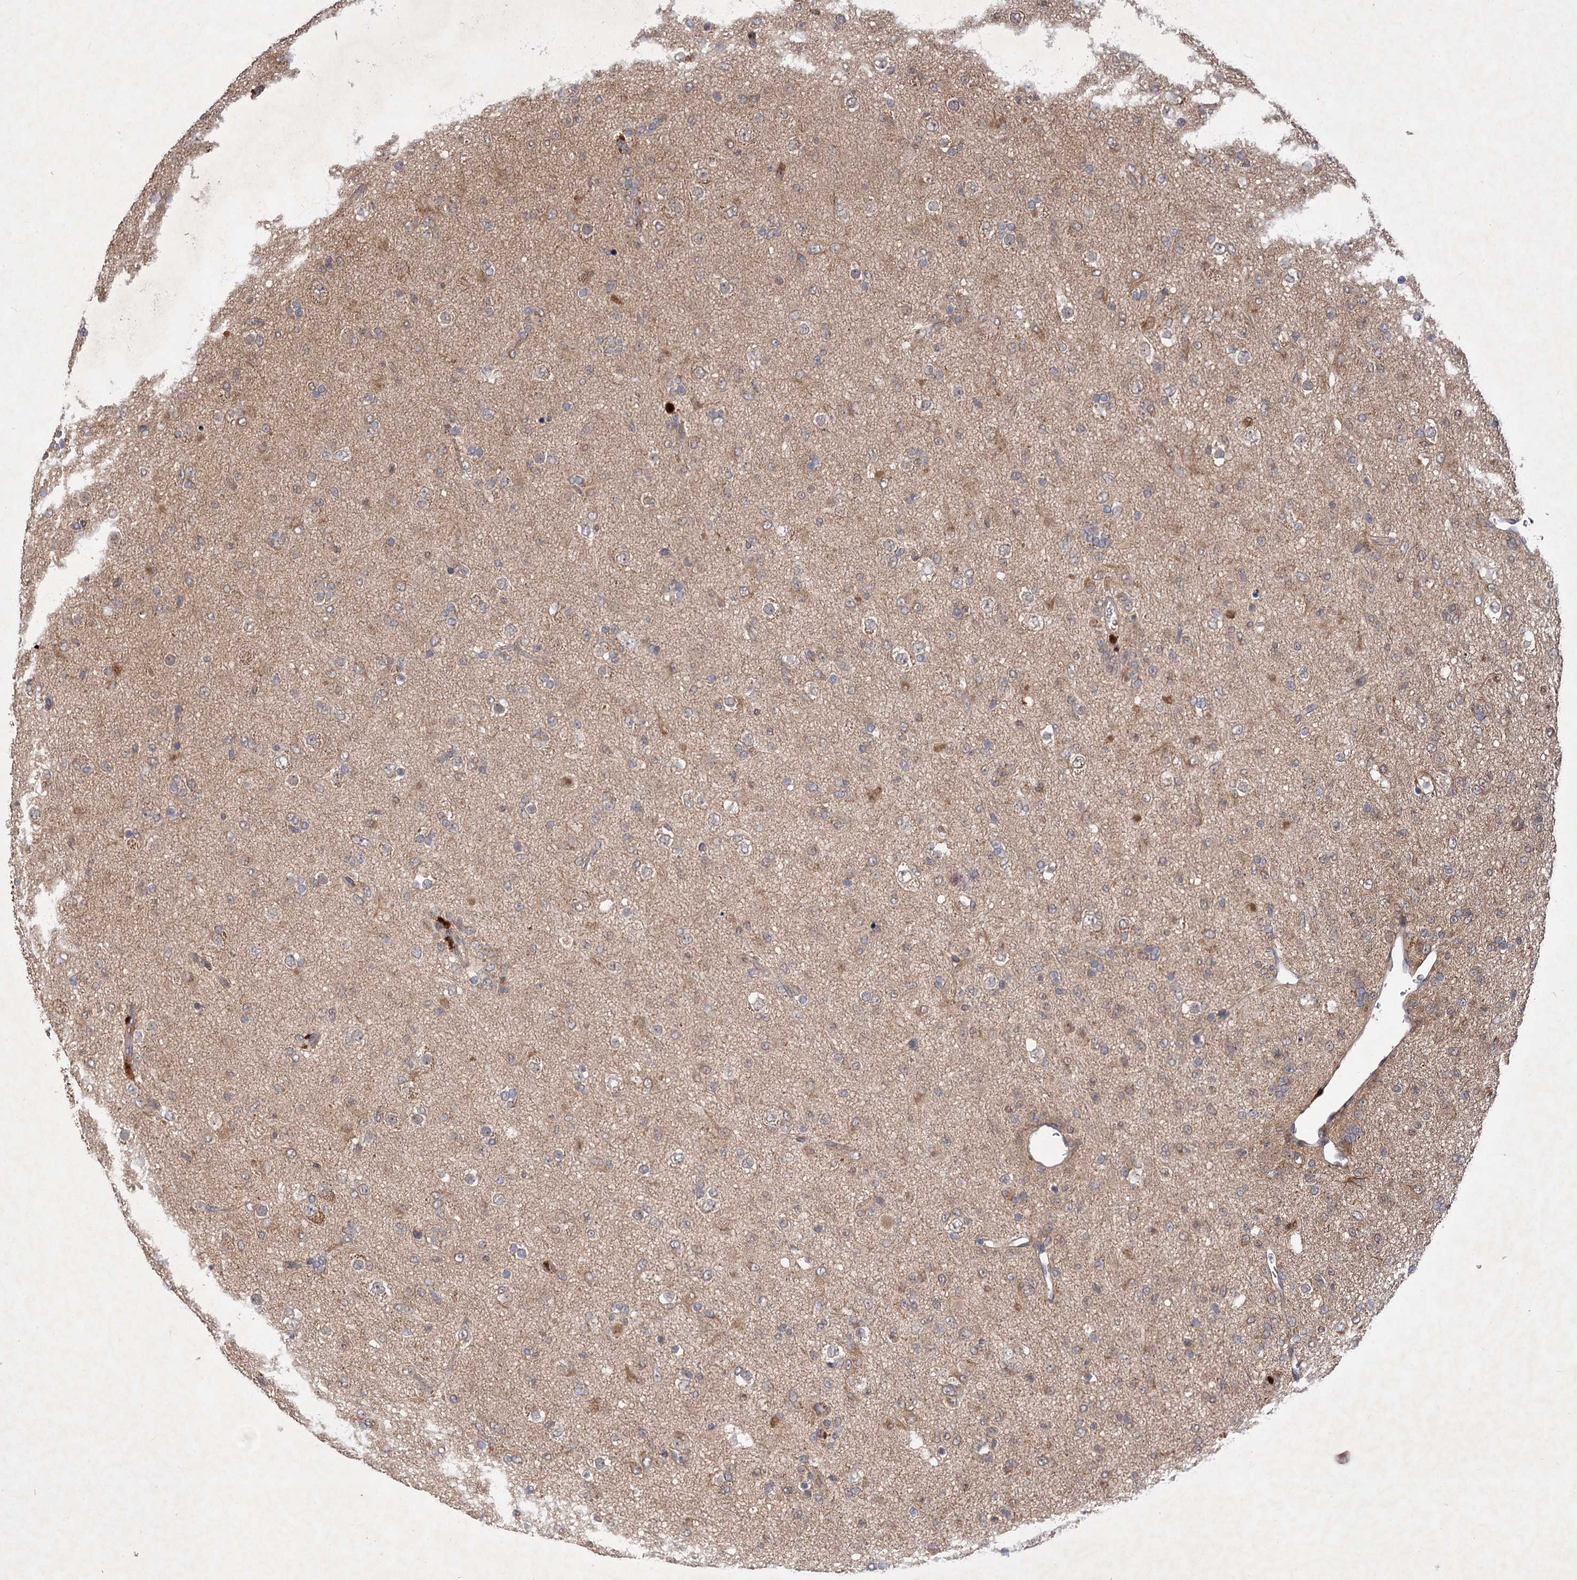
{"staining": {"intensity": "negative", "quantity": "none", "location": "none"}, "tissue": "glioma", "cell_type": "Tumor cells", "image_type": "cancer", "snomed": [{"axis": "morphology", "description": "Glioma, malignant, Low grade"}, {"axis": "topography", "description": "Brain"}], "caption": "This micrograph is of glioma stained with immunohistochemistry (IHC) to label a protein in brown with the nuclei are counter-stained blue. There is no positivity in tumor cells. (Brightfield microscopy of DAB immunohistochemistry at high magnification).", "gene": "FBXW8", "patient": {"sex": "male", "age": 65}}